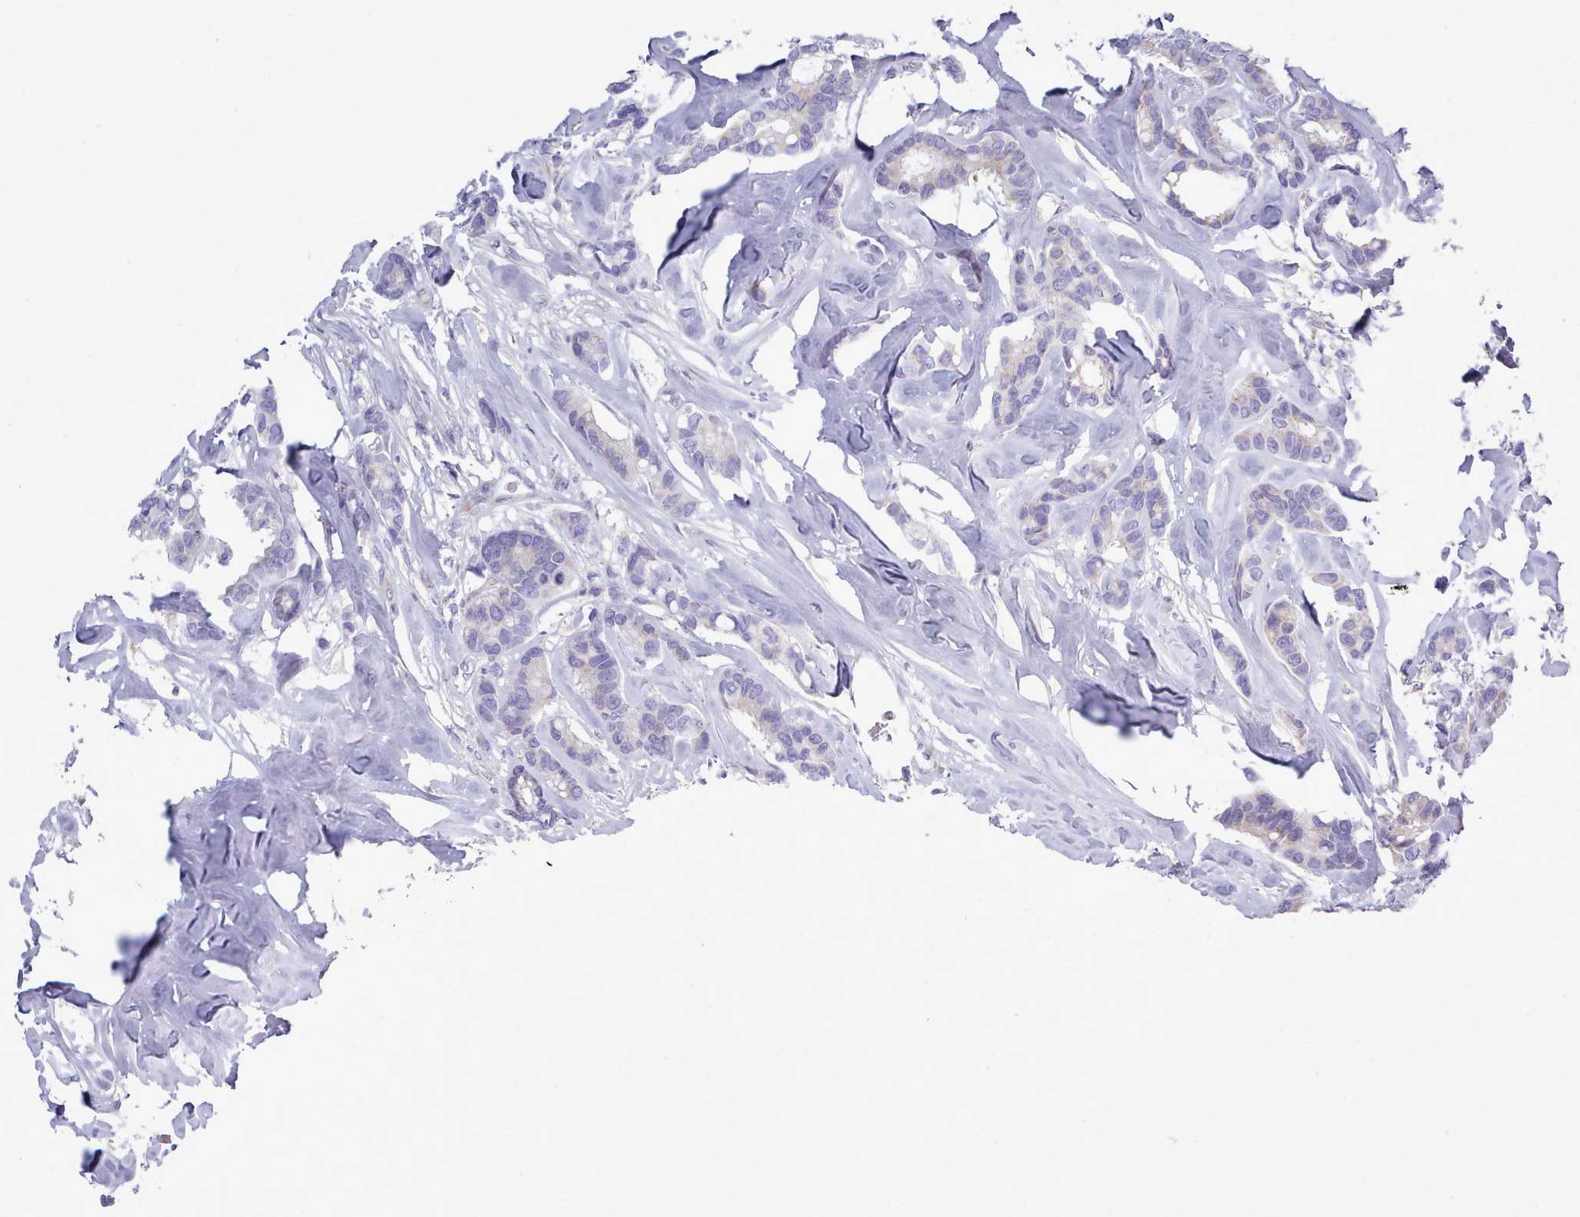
{"staining": {"intensity": "negative", "quantity": "none", "location": "none"}, "tissue": "breast cancer", "cell_type": "Tumor cells", "image_type": "cancer", "snomed": [{"axis": "morphology", "description": "Duct carcinoma"}, {"axis": "topography", "description": "Breast"}], "caption": "Breast invasive ductal carcinoma was stained to show a protein in brown. There is no significant positivity in tumor cells.", "gene": "XKR8", "patient": {"sex": "female", "age": 87}}